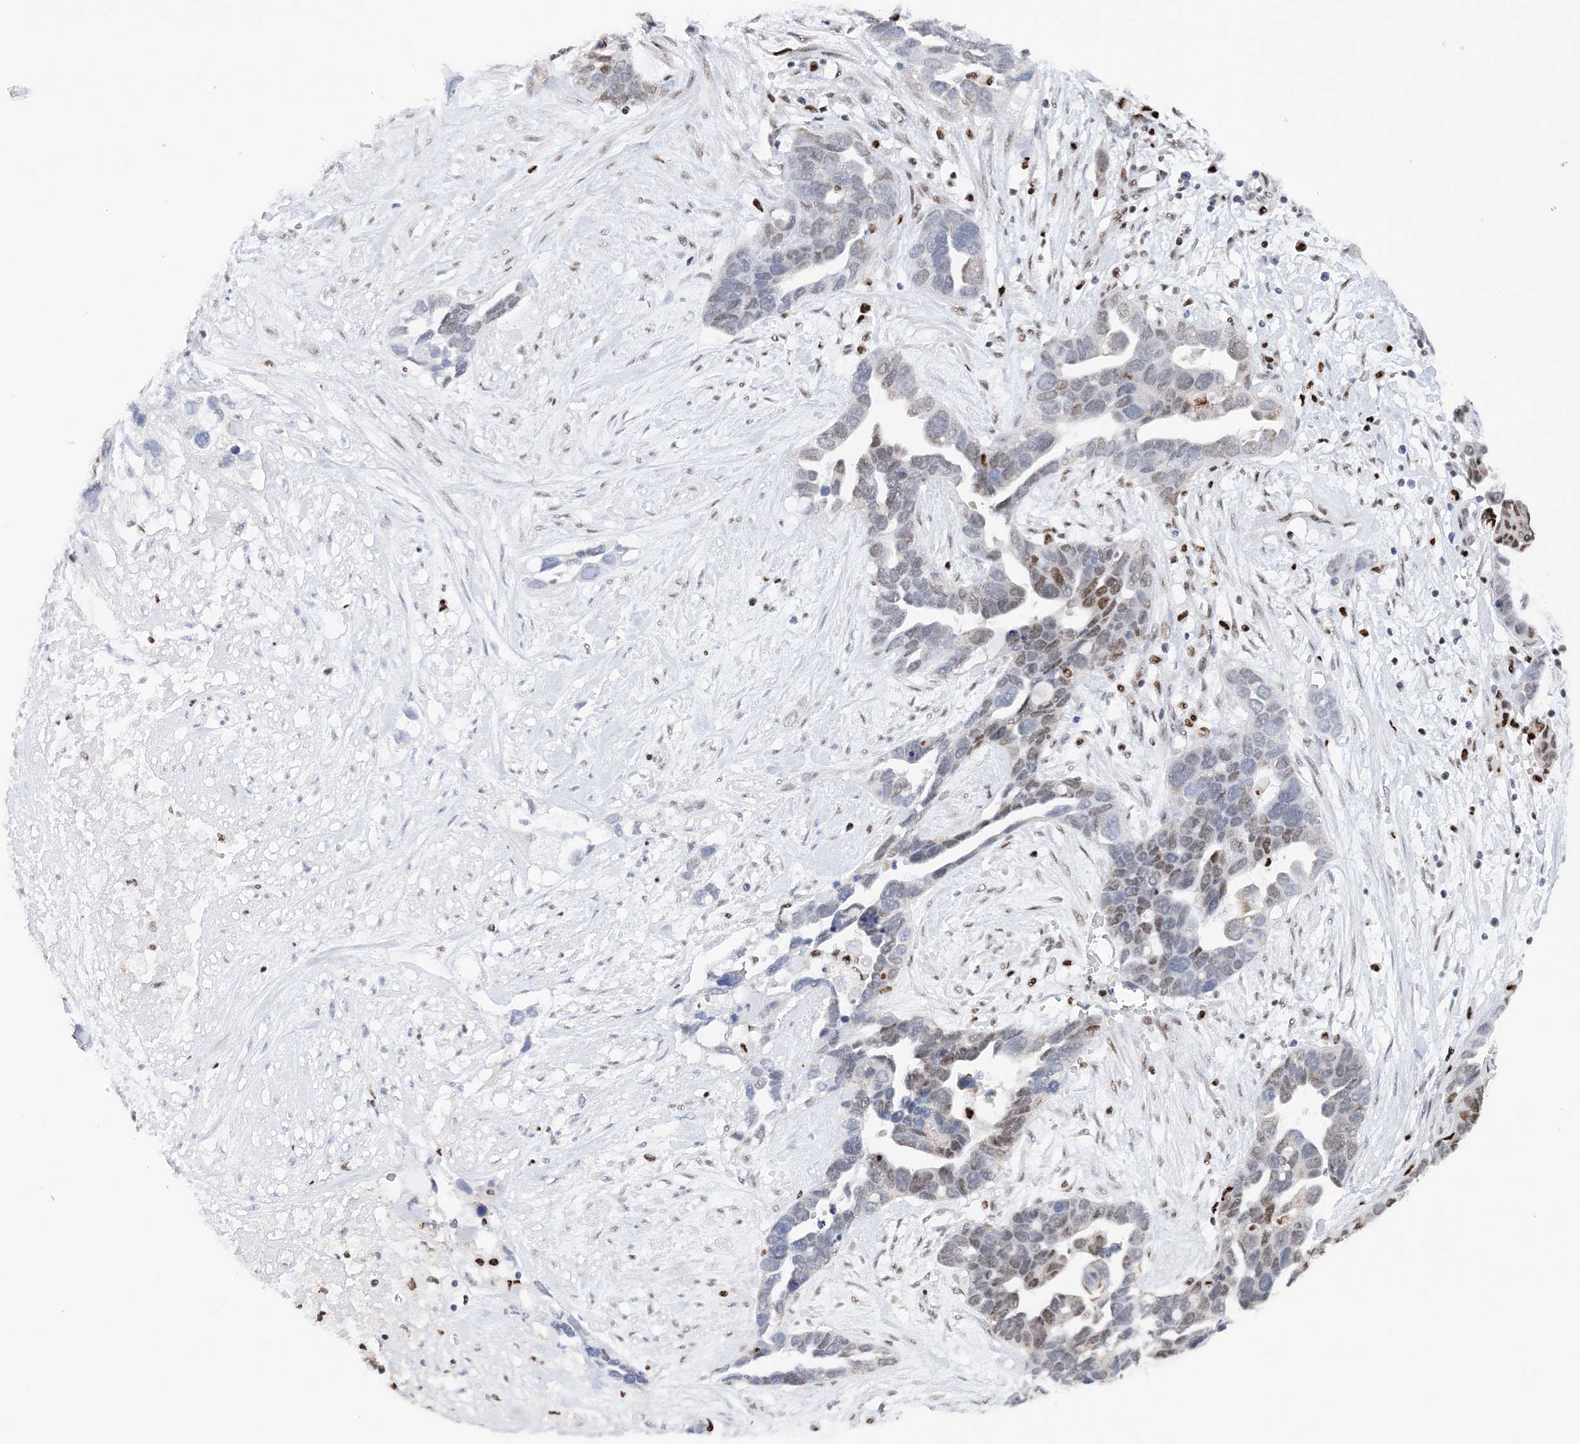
{"staining": {"intensity": "moderate", "quantity": "25%-75%", "location": "nuclear"}, "tissue": "ovarian cancer", "cell_type": "Tumor cells", "image_type": "cancer", "snomed": [{"axis": "morphology", "description": "Cystadenocarcinoma, serous, NOS"}, {"axis": "topography", "description": "Ovary"}], "caption": "Immunohistochemistry (IHC) histopathology image of human serous cystadenocarcinoma (ovarian) stained for a protein (brown), which reveals medium levels of moderate nuclear positivity in about 25%-75% of tumor cells.", "gene": "NIT2", "patient": {"sex": "female", "age": 54}}